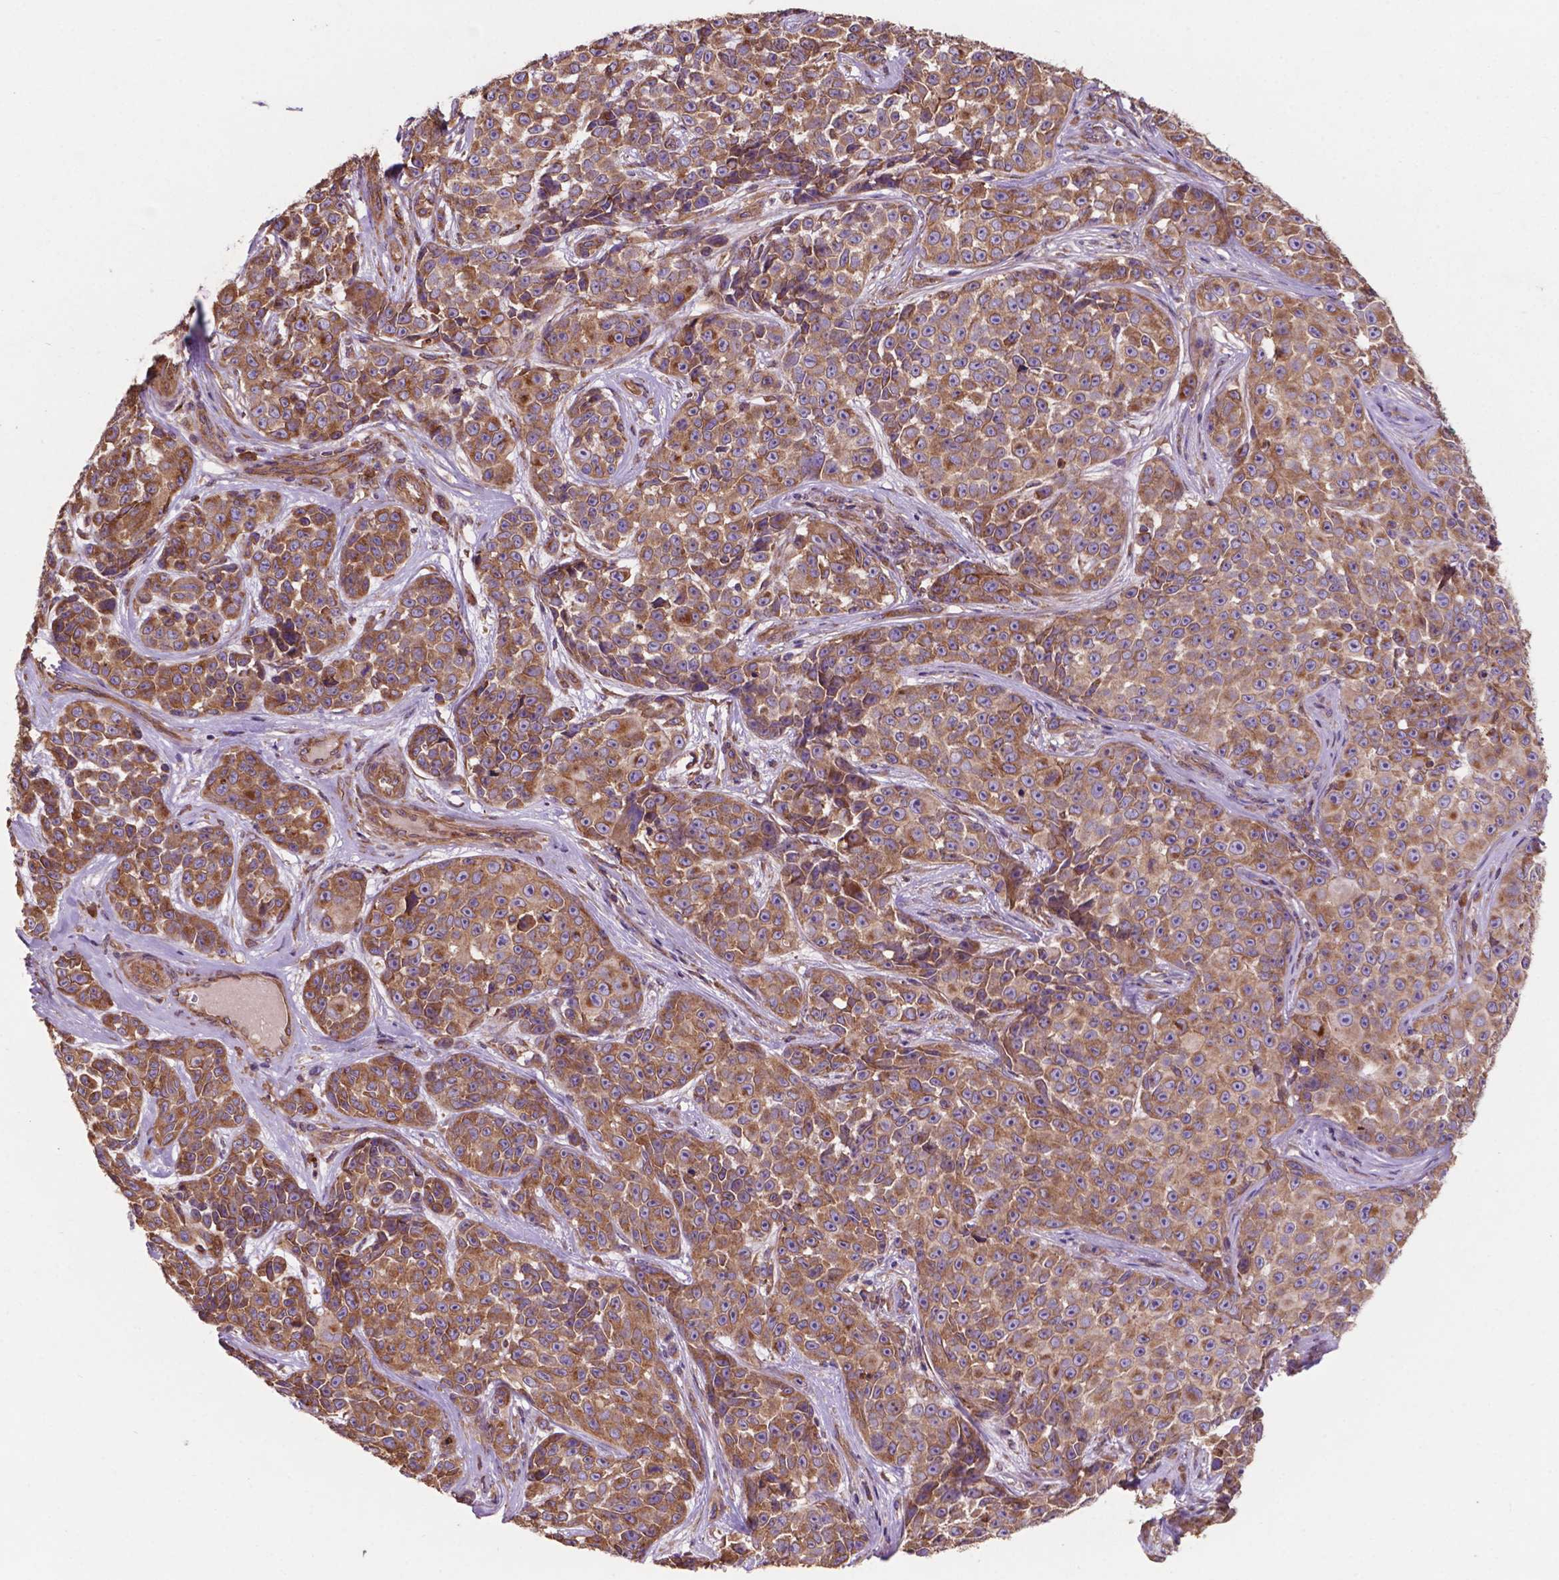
{"staining": {"intensity": "moderate", "quantity": ">75%", "location": "cytoplasmic/membranous"}, "tissue": "melanoma", "cell_type": "Tumor cells", "image_type": "cancer", "snomed": [{"axis": "morphology", "description": "Malignant melanoma, NOS"}, {"axis": "topography", "description": "Skin"}], "caption": "A high-resolution micrograph shows immunohistochemistry (IHC) staining of malignant melanoma, which shows moderate cytoplasmic/membranous positivity in about >75% of tumor cells. The staining was performed using DAB, with brown indicating positive protein expression. Nuclei are stained blue with hematoxylin.", "gene": "CCDC71L", "patient": {"sex": "female", "age": 88}}